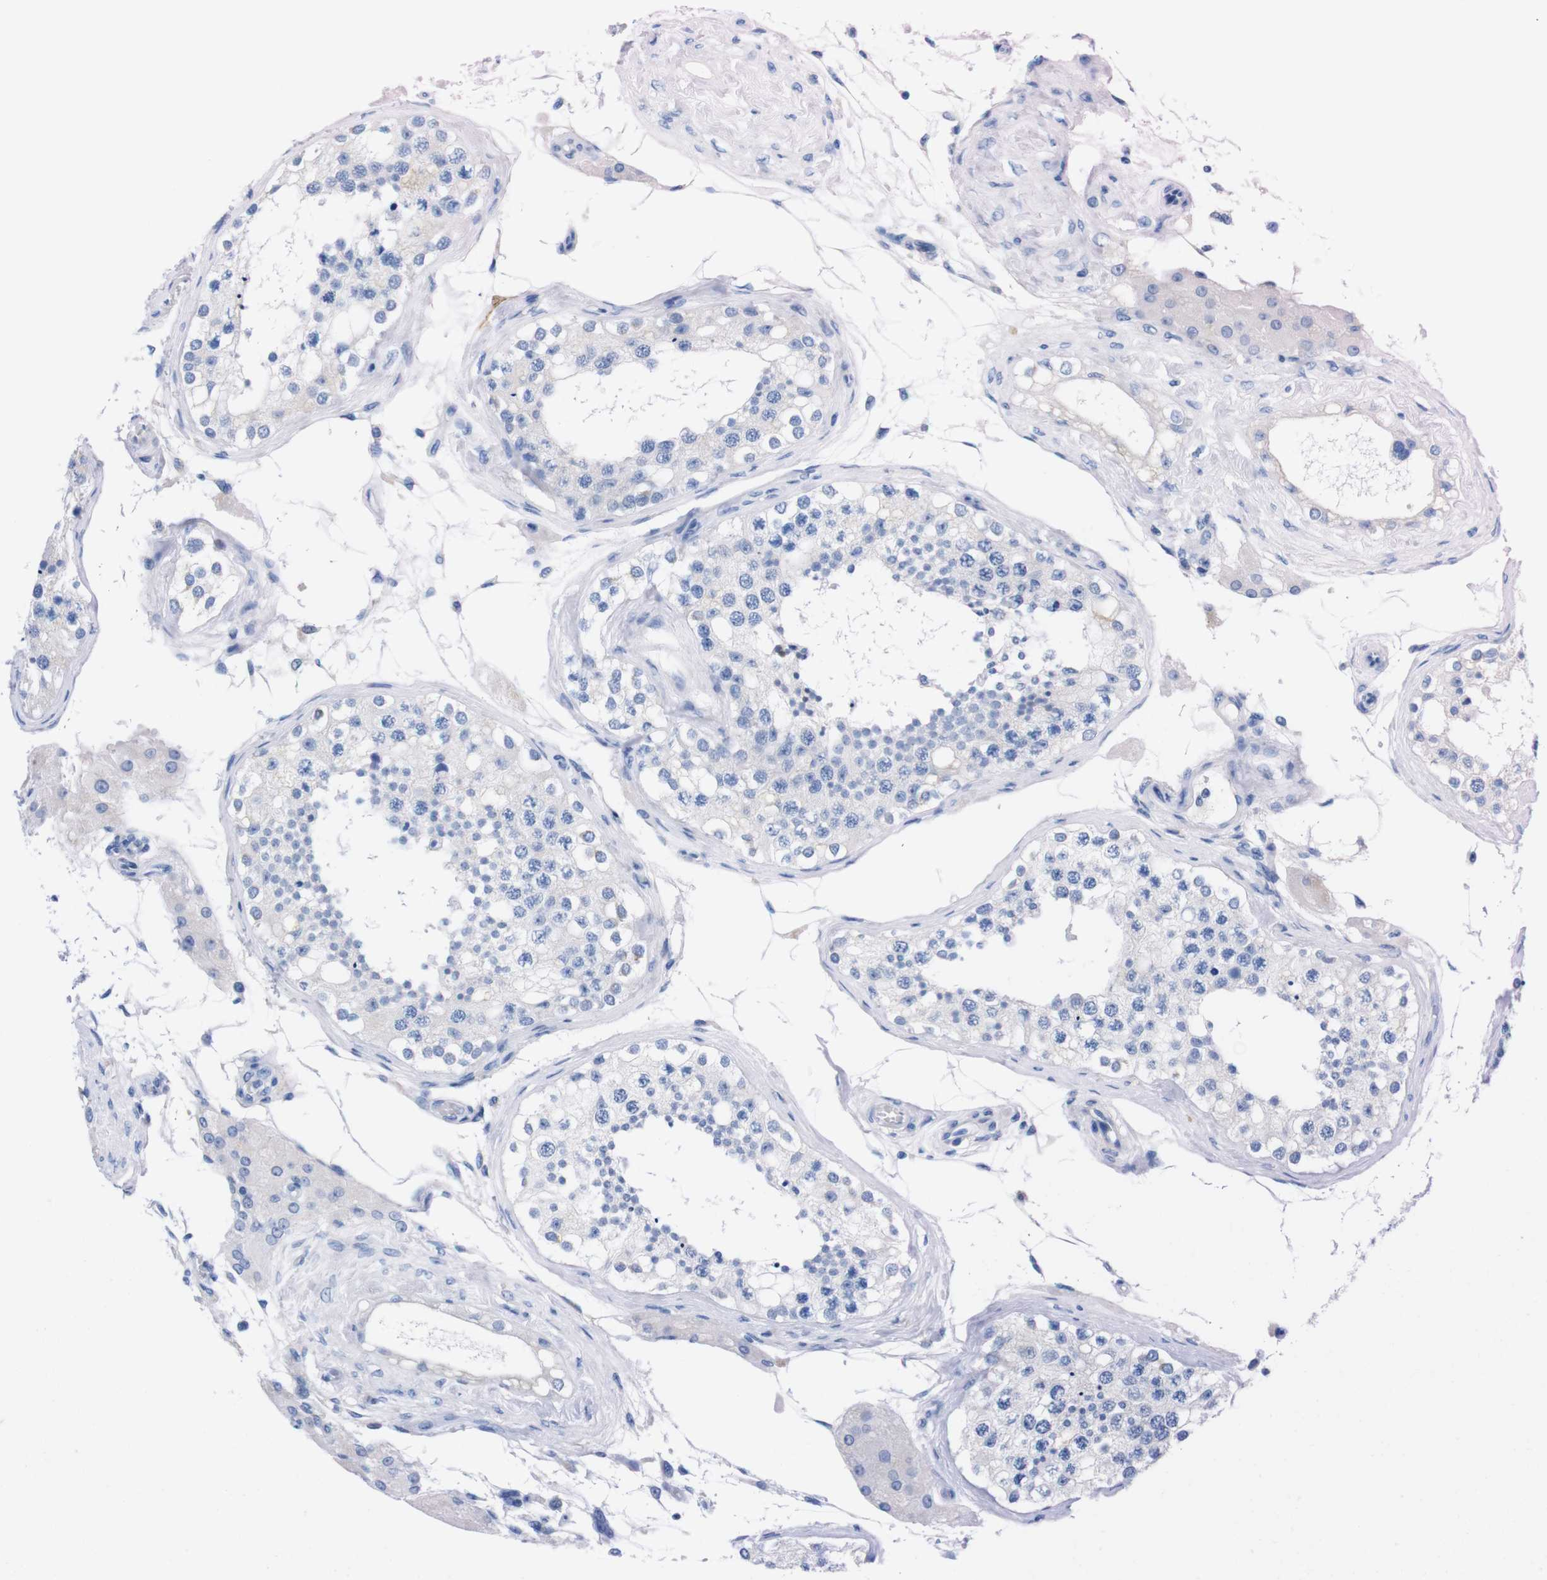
{"staining": {"intensity": "negative", "quantity": "none", "location": "none"}, "tissue": "testis", "cell_type": "Cells in seminiferous ducts", "image_type": "normal", "snomed": [{"axis": "morphology", "description": "Normal tissue, NOS"}, {"axis": "topography", "description": "Testis"}], "caption": "The IHC micrograph has no significant staining in cells in seminiferous ducts of testis.", "gene": "TMEM243", "patient": {"sex": "male", "age": 68}}